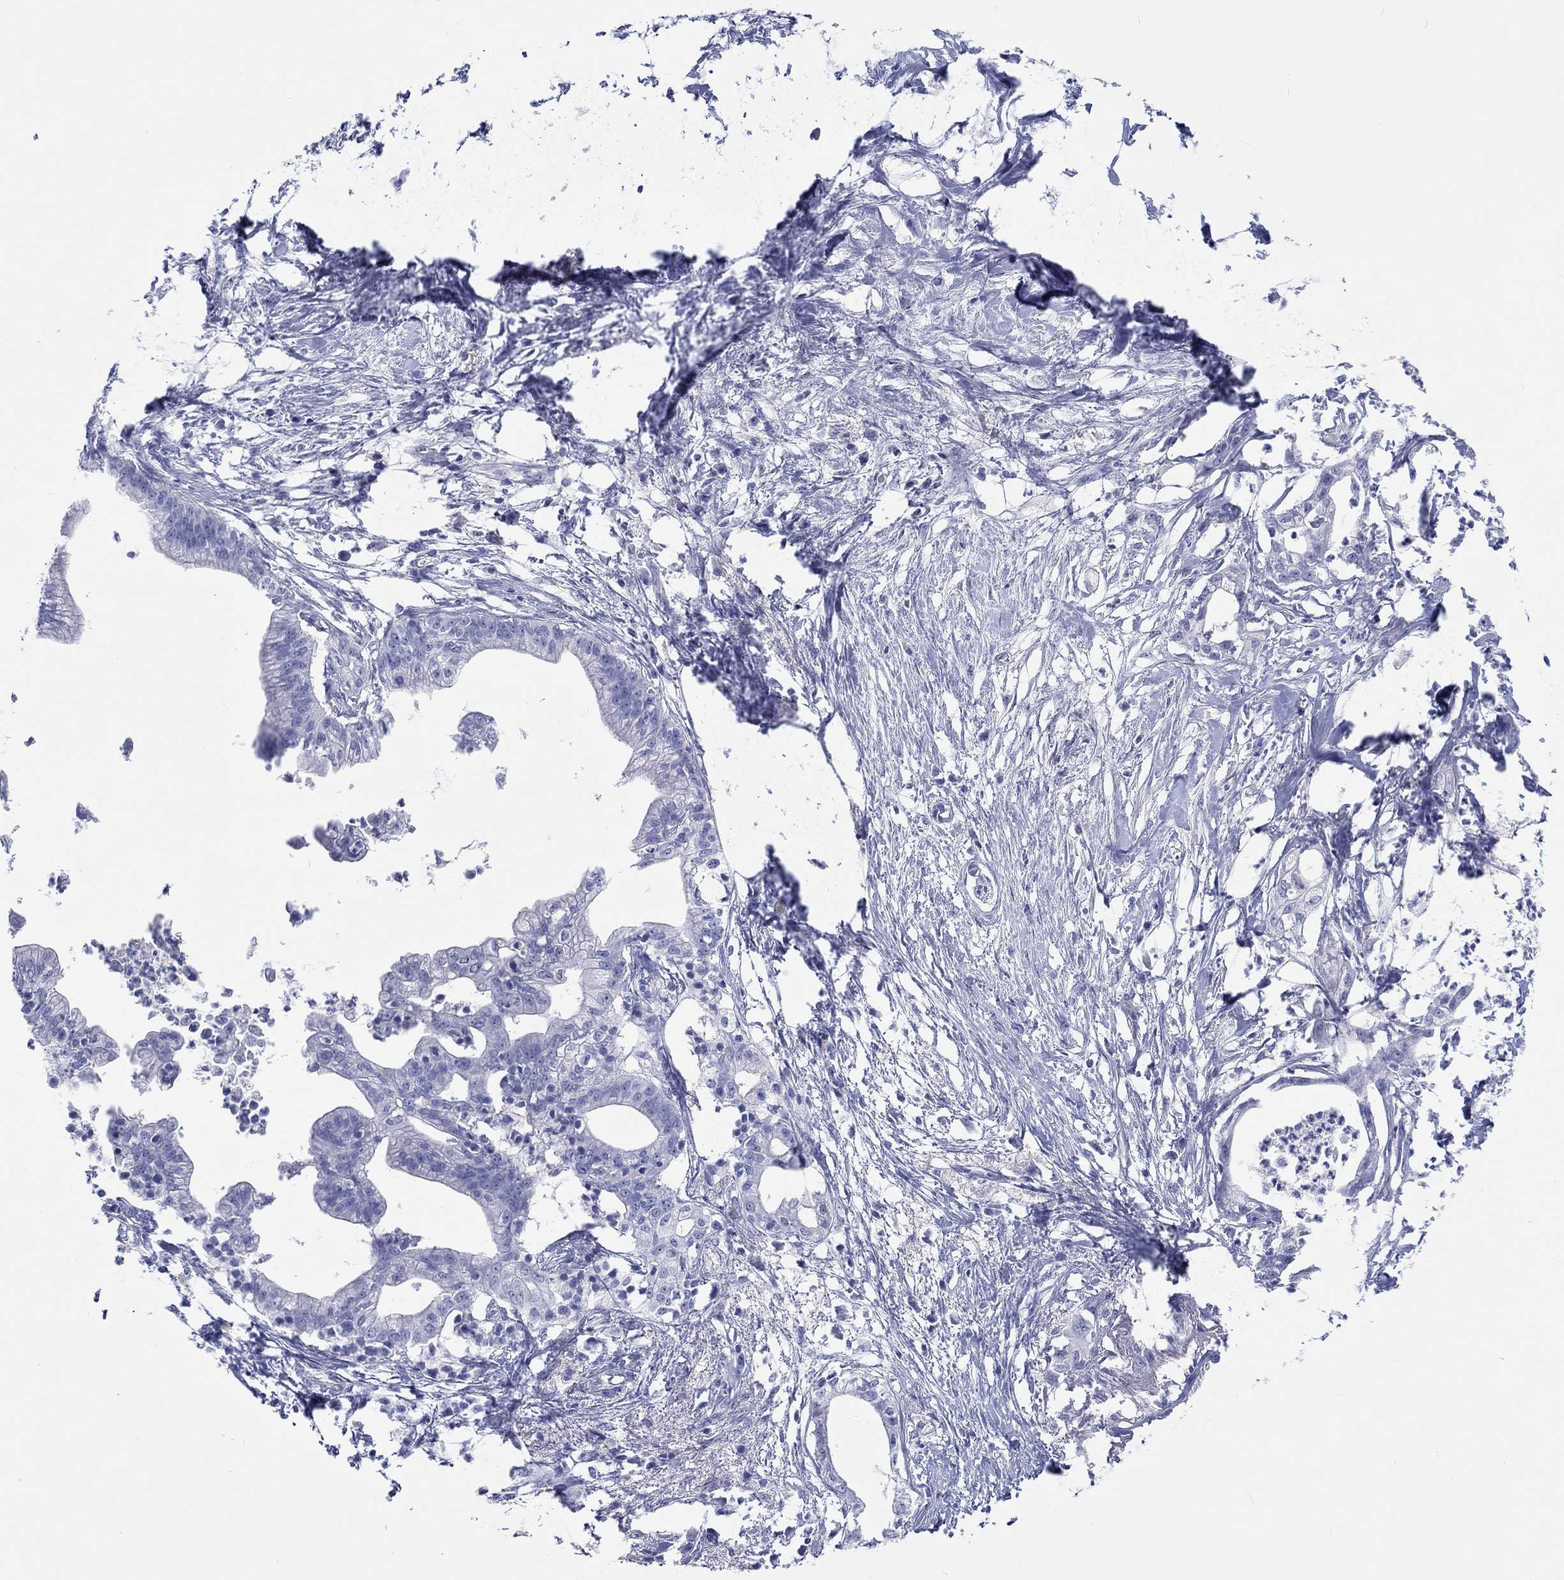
{"staining": {"intensity": "negative", "quantity": "none", "location": "none"}, "tissue": "pancreatic cancer", "cell_type": "Tumor cells", "image_type": "cancer", "snomed": [{"axis": "morphology", "description": "Normal tissue, NOS"}, {"axis": "morphology", "description": "Adenocarcinoma, NOS"}, {"axis": "topography", "description": "Pancreas"}], "caption": "Immunohistochemistry (IHC) histopathology image of neoplastic tissue: adenocarcinoma (pancreatic) stained with DAB (3,3'-diaminobenzidine) exhibits no significant protein staining in tumor cells. Brightfield microscopy of immunohistochemistry (IHC) stained with DAB (3,3'-diaminobenzidine) (brown) and hematoxylin (blue), captured at high magnification.", "gene": "CDY2B", "patient": {"sex": "female", "age": 58}}